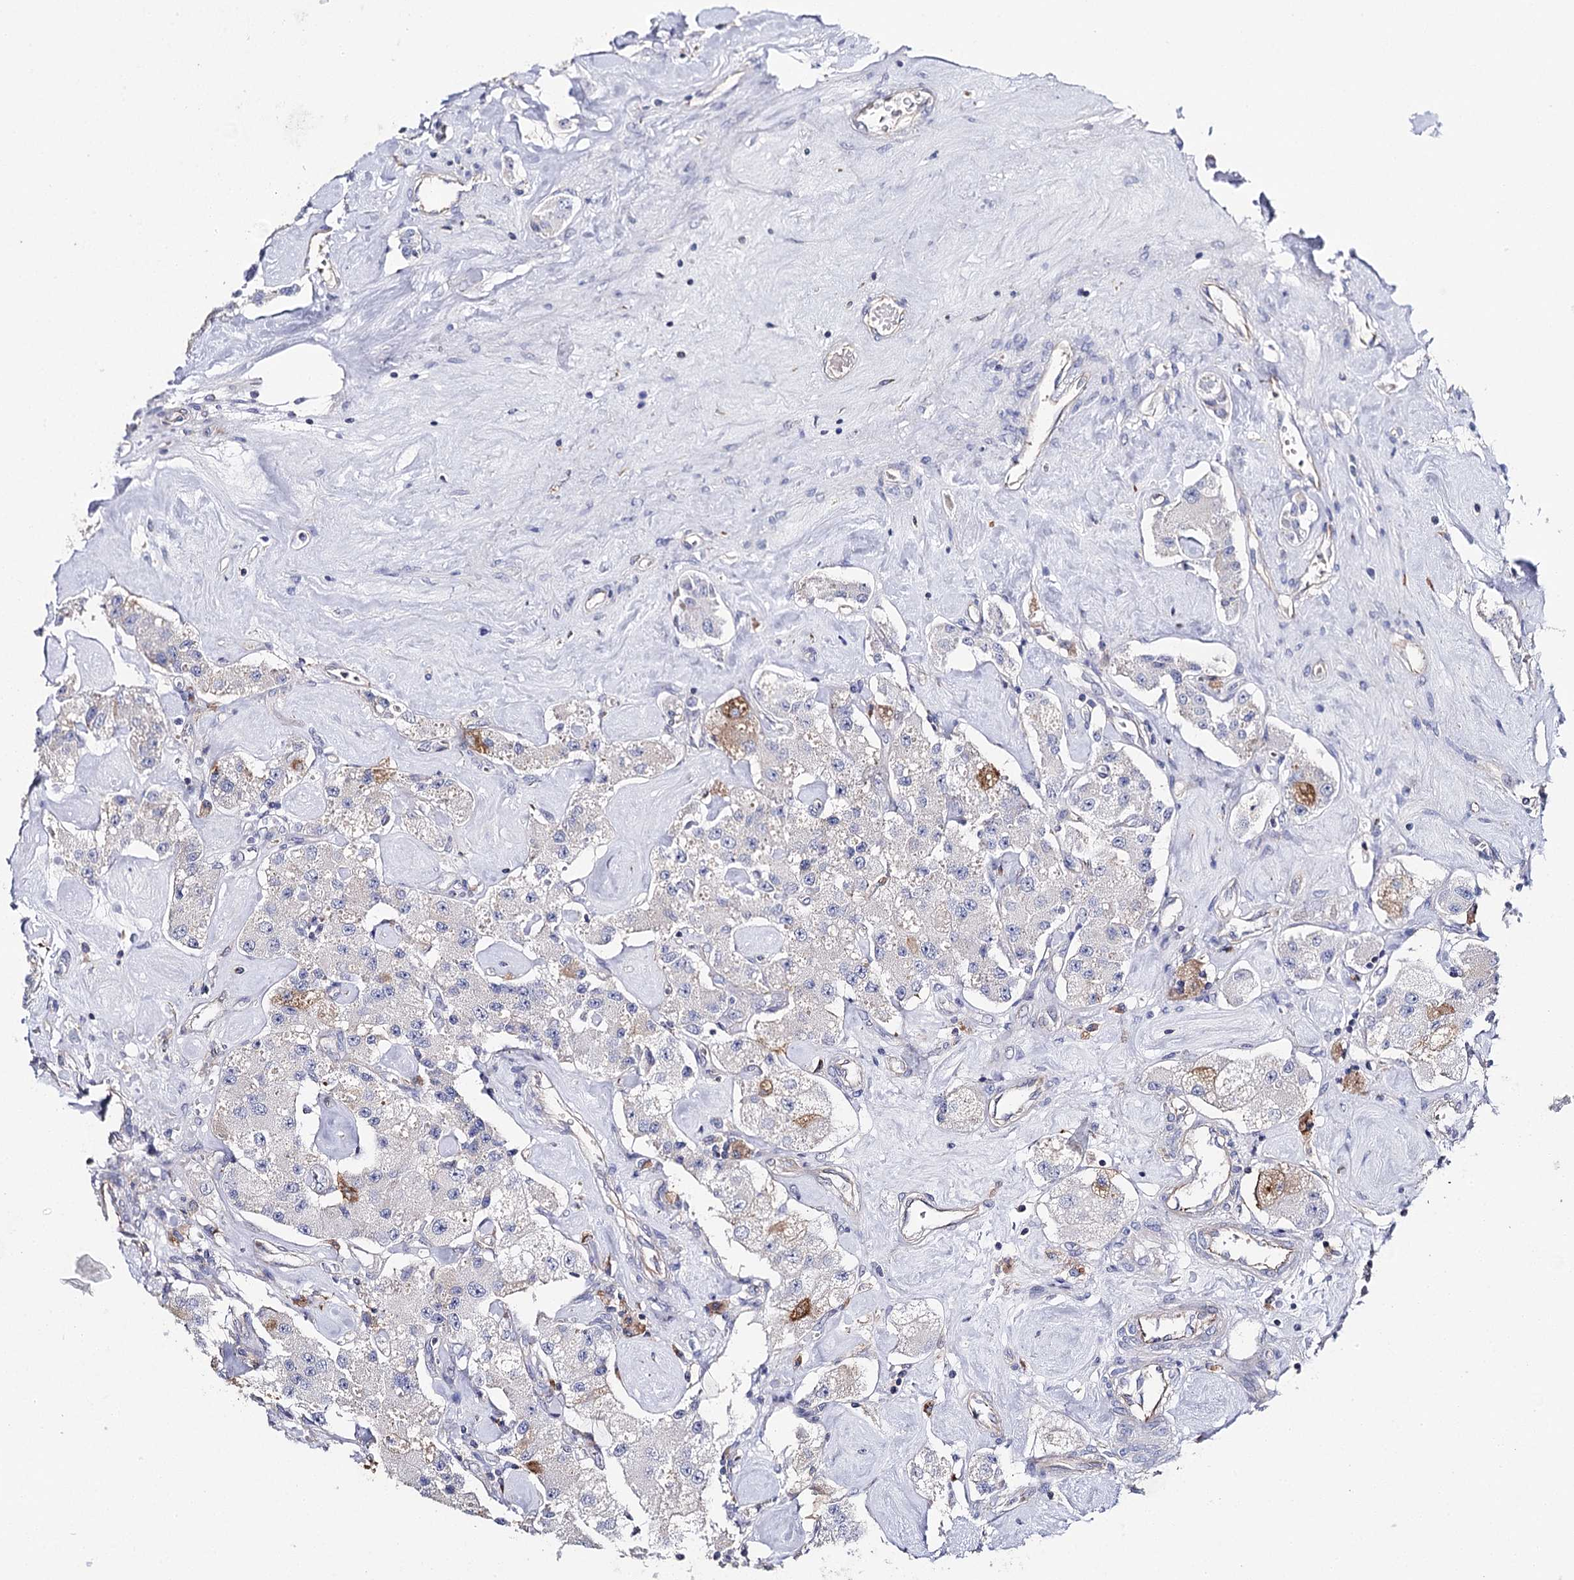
{"staining": {"intensity": "negative", "quantity": "none", "location": "none"}, "tissue": "carcinoid", "cell_type": "Tumor cells", "image_type": "cancer", "snomed": [{"axis": "morphology", "description": "Carcinoid, malignant, NOS"}, {"axis": "topography", "description": "Pancreas"}], "caption": "Immunohistochemistry (IHC) of human malignant carcinoid demonstrates no staining in tumor cells.", "gene": "EPYC", "patient": {"sex": "male", "age": 41}}